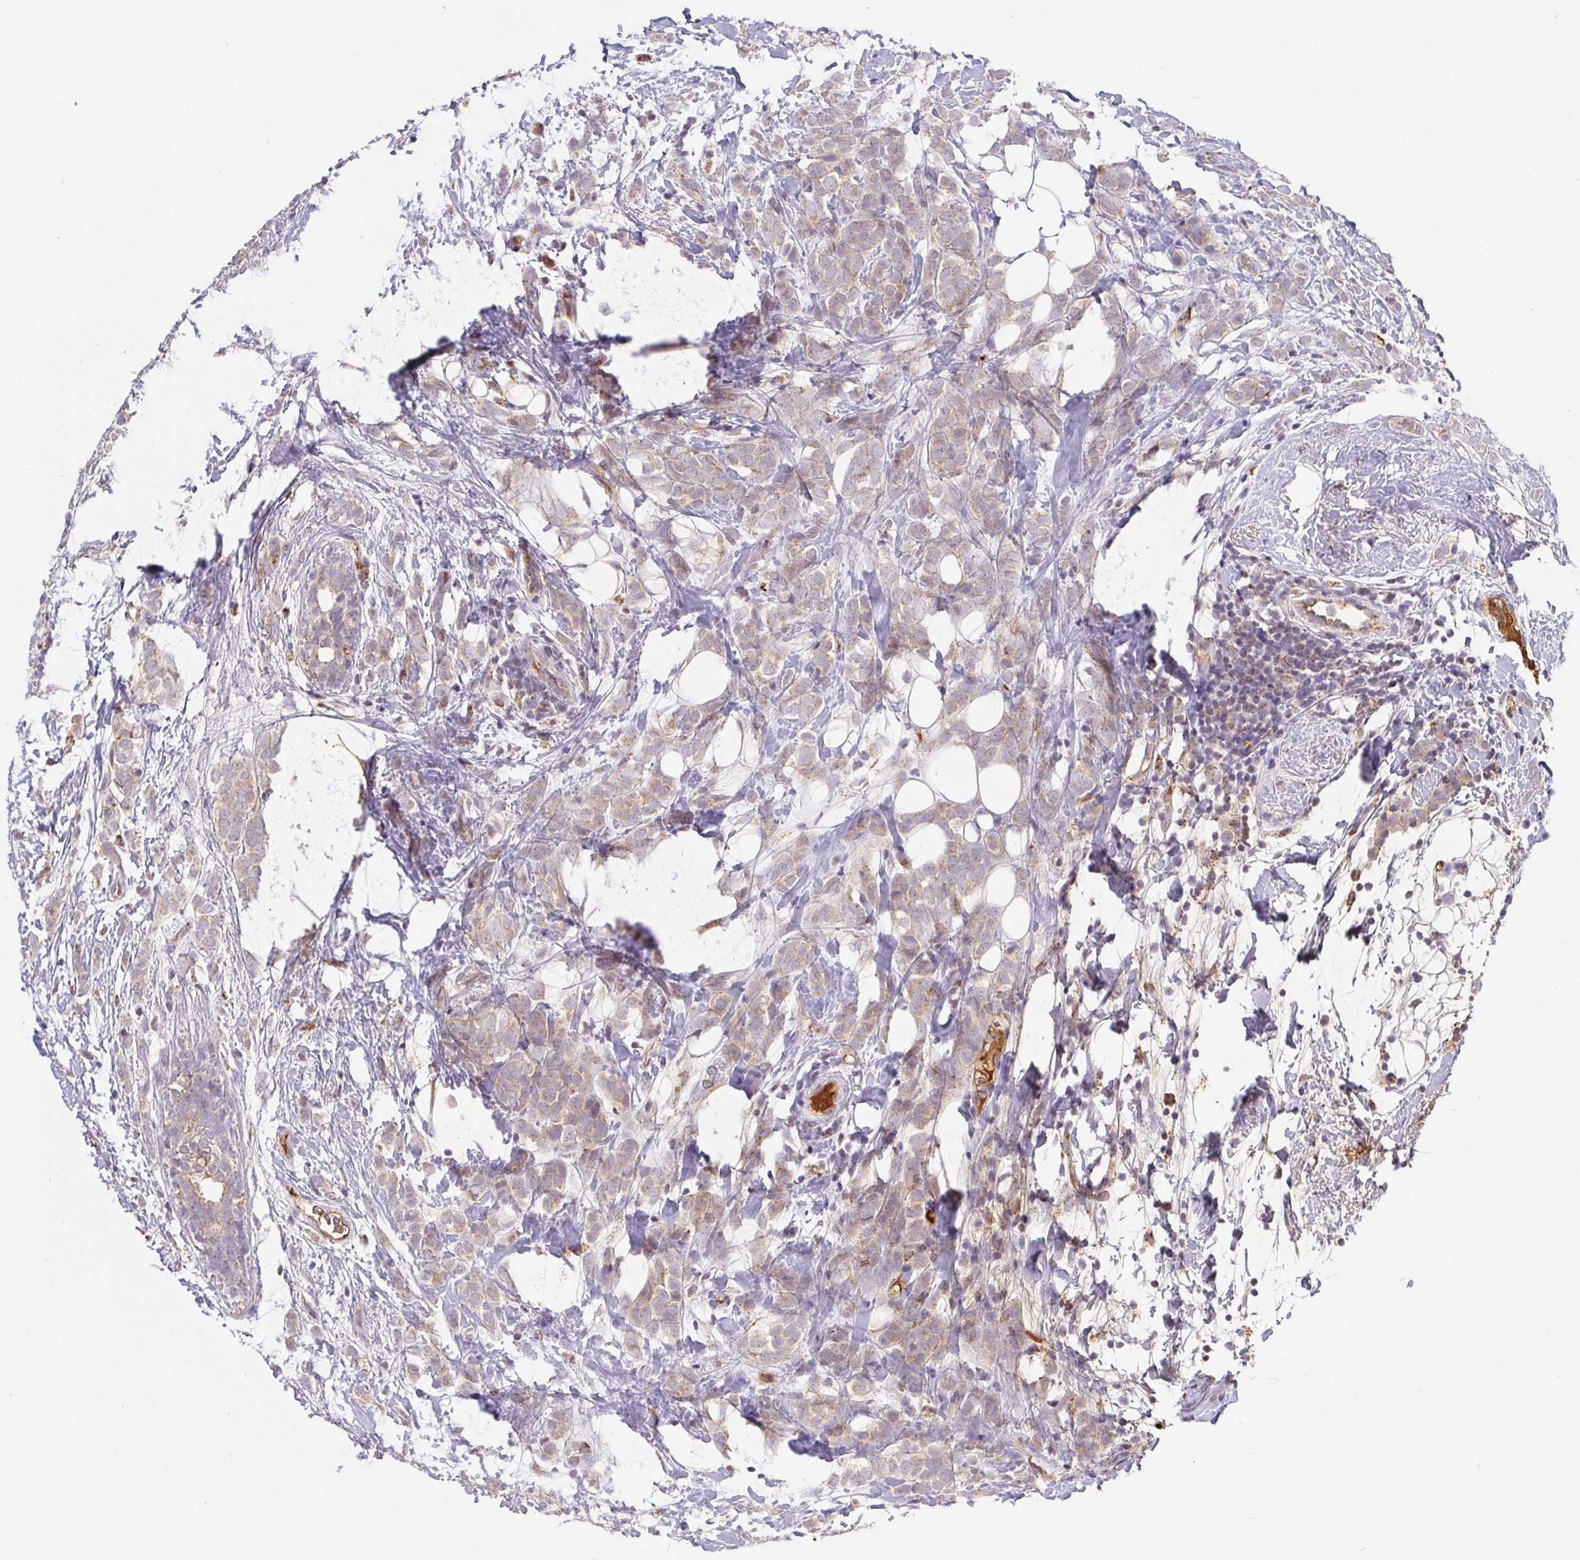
{"staining": {"intensity": "weak", "quantity": "25%-75%", "location": "cytoplasmic/membranous"}, "tissue": "breast cancer", "cell_type": "Tumor cells", "image_type": "cancer", "snomed": [{"axis": "morphology", "description": "Lobular carcinoma"}, {"axis": "topography", "description": "Breast"}], "caption": "An immunohistochemistry photomicrograph of tumor tissue is shown. Protein staining in brown labels weak cytoplasmic/membranous positivity in lobular carcinoma (breast) within tumor cells. (brown staining indicates protein expression, while blue staining denotes nuclei).", "gene": "EMC6", "patient": {"sex": "female", "age": 49}}